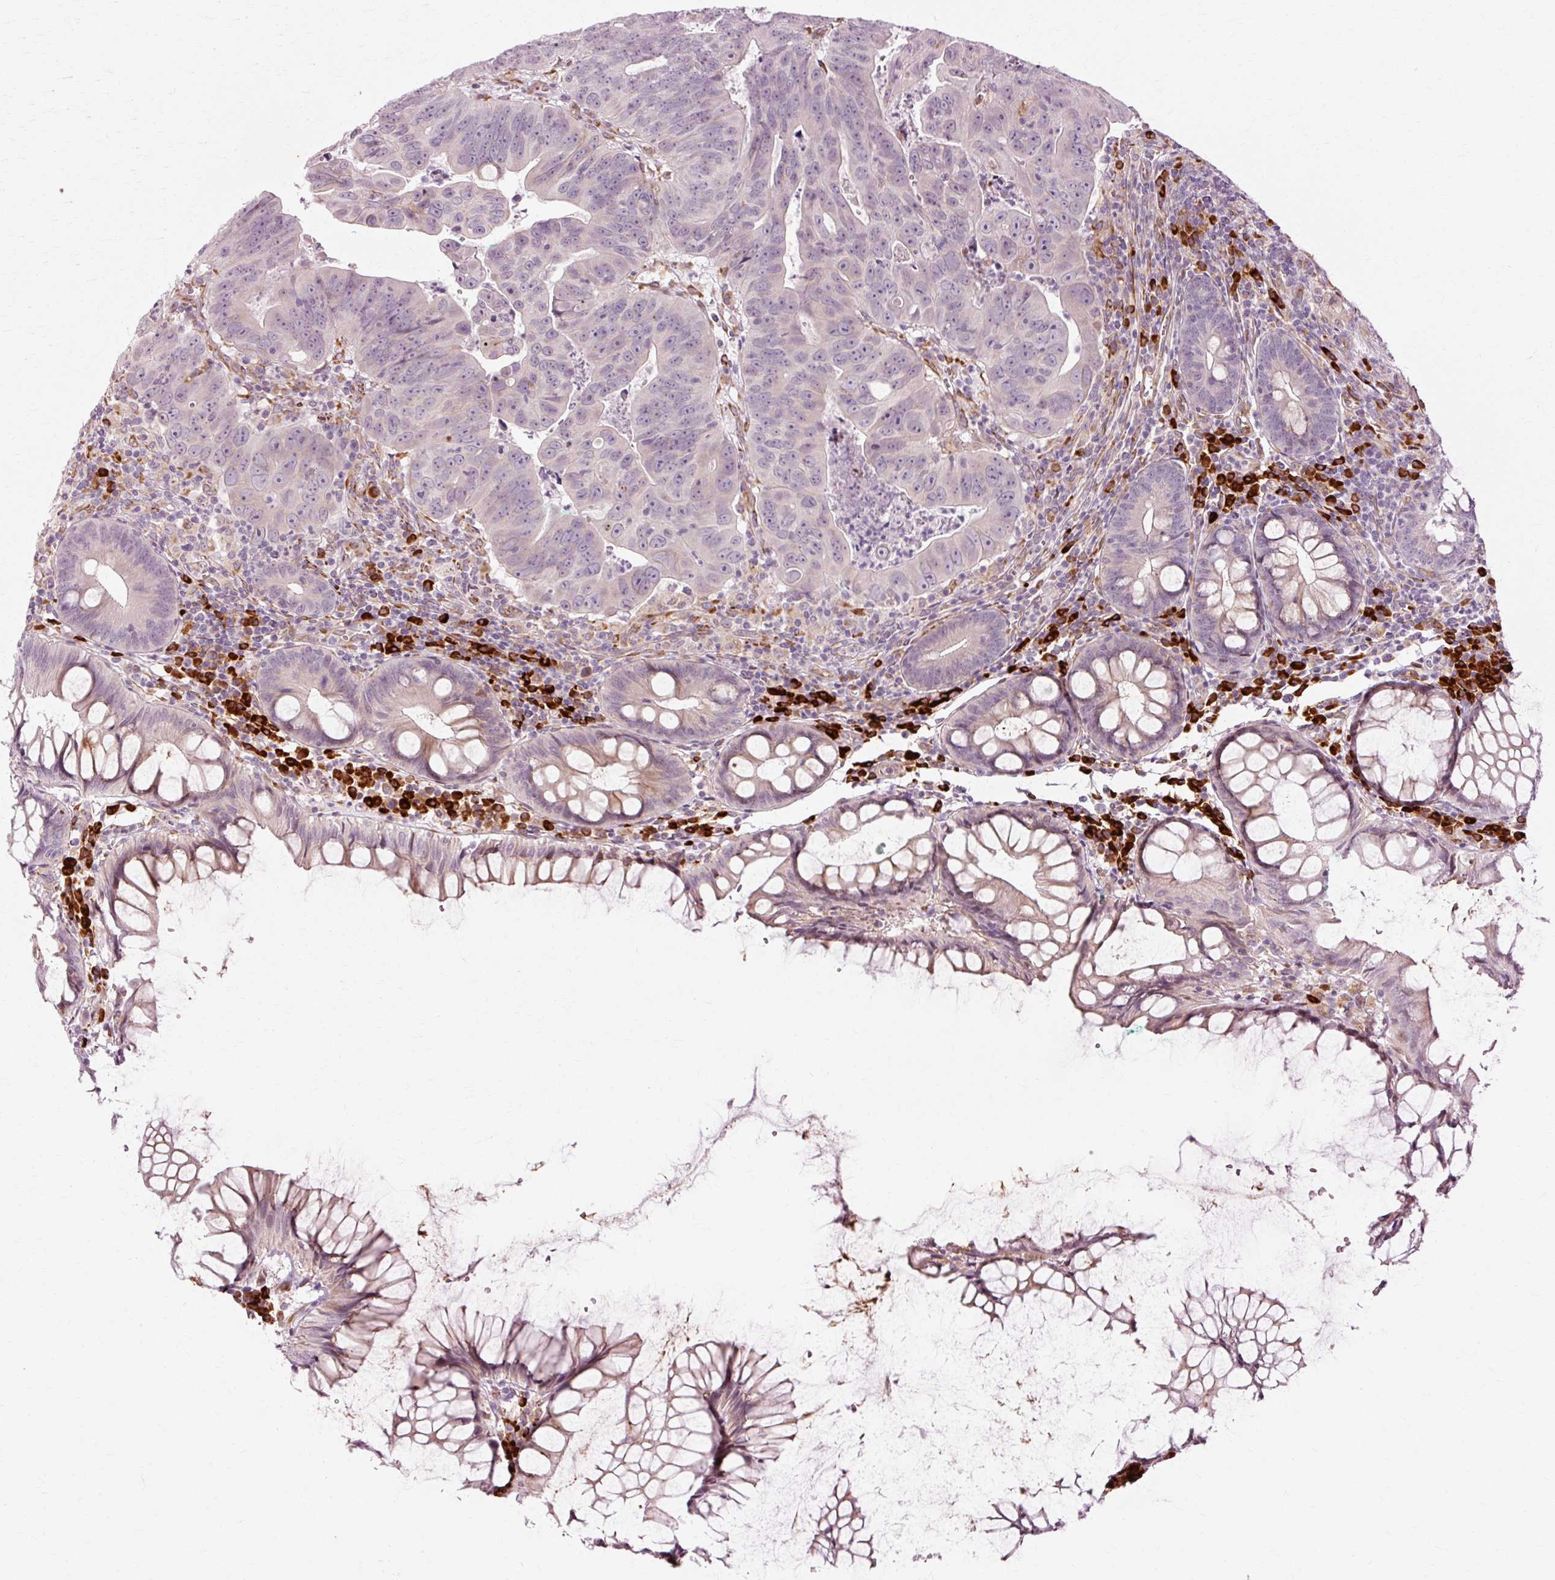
{"staining": {"intensity": "negative", "quantity": "none", "location": "none"}, "tissue": "colorectal cancer", "cell_type": "Tumor cells", "image_type": "cancer", "snomed": [{"axis": "morphology", "description": "Adenocarcinoma, NOS"}, {"axis": "topography", "description": "Rectum"}], "caption": "Immunohistochemistry (IHC) of human colorectal cancer (adenocarcinoma) displays no expression in tumor cells. (Stains: DAB (3,3'-diaminobenzidine) IHC with hematoxylin counter stain, Microscopy: brightfield microscopy at high magnification).", "gene": "RGPD5", "patient": {"sex": "male", "age": 69}}